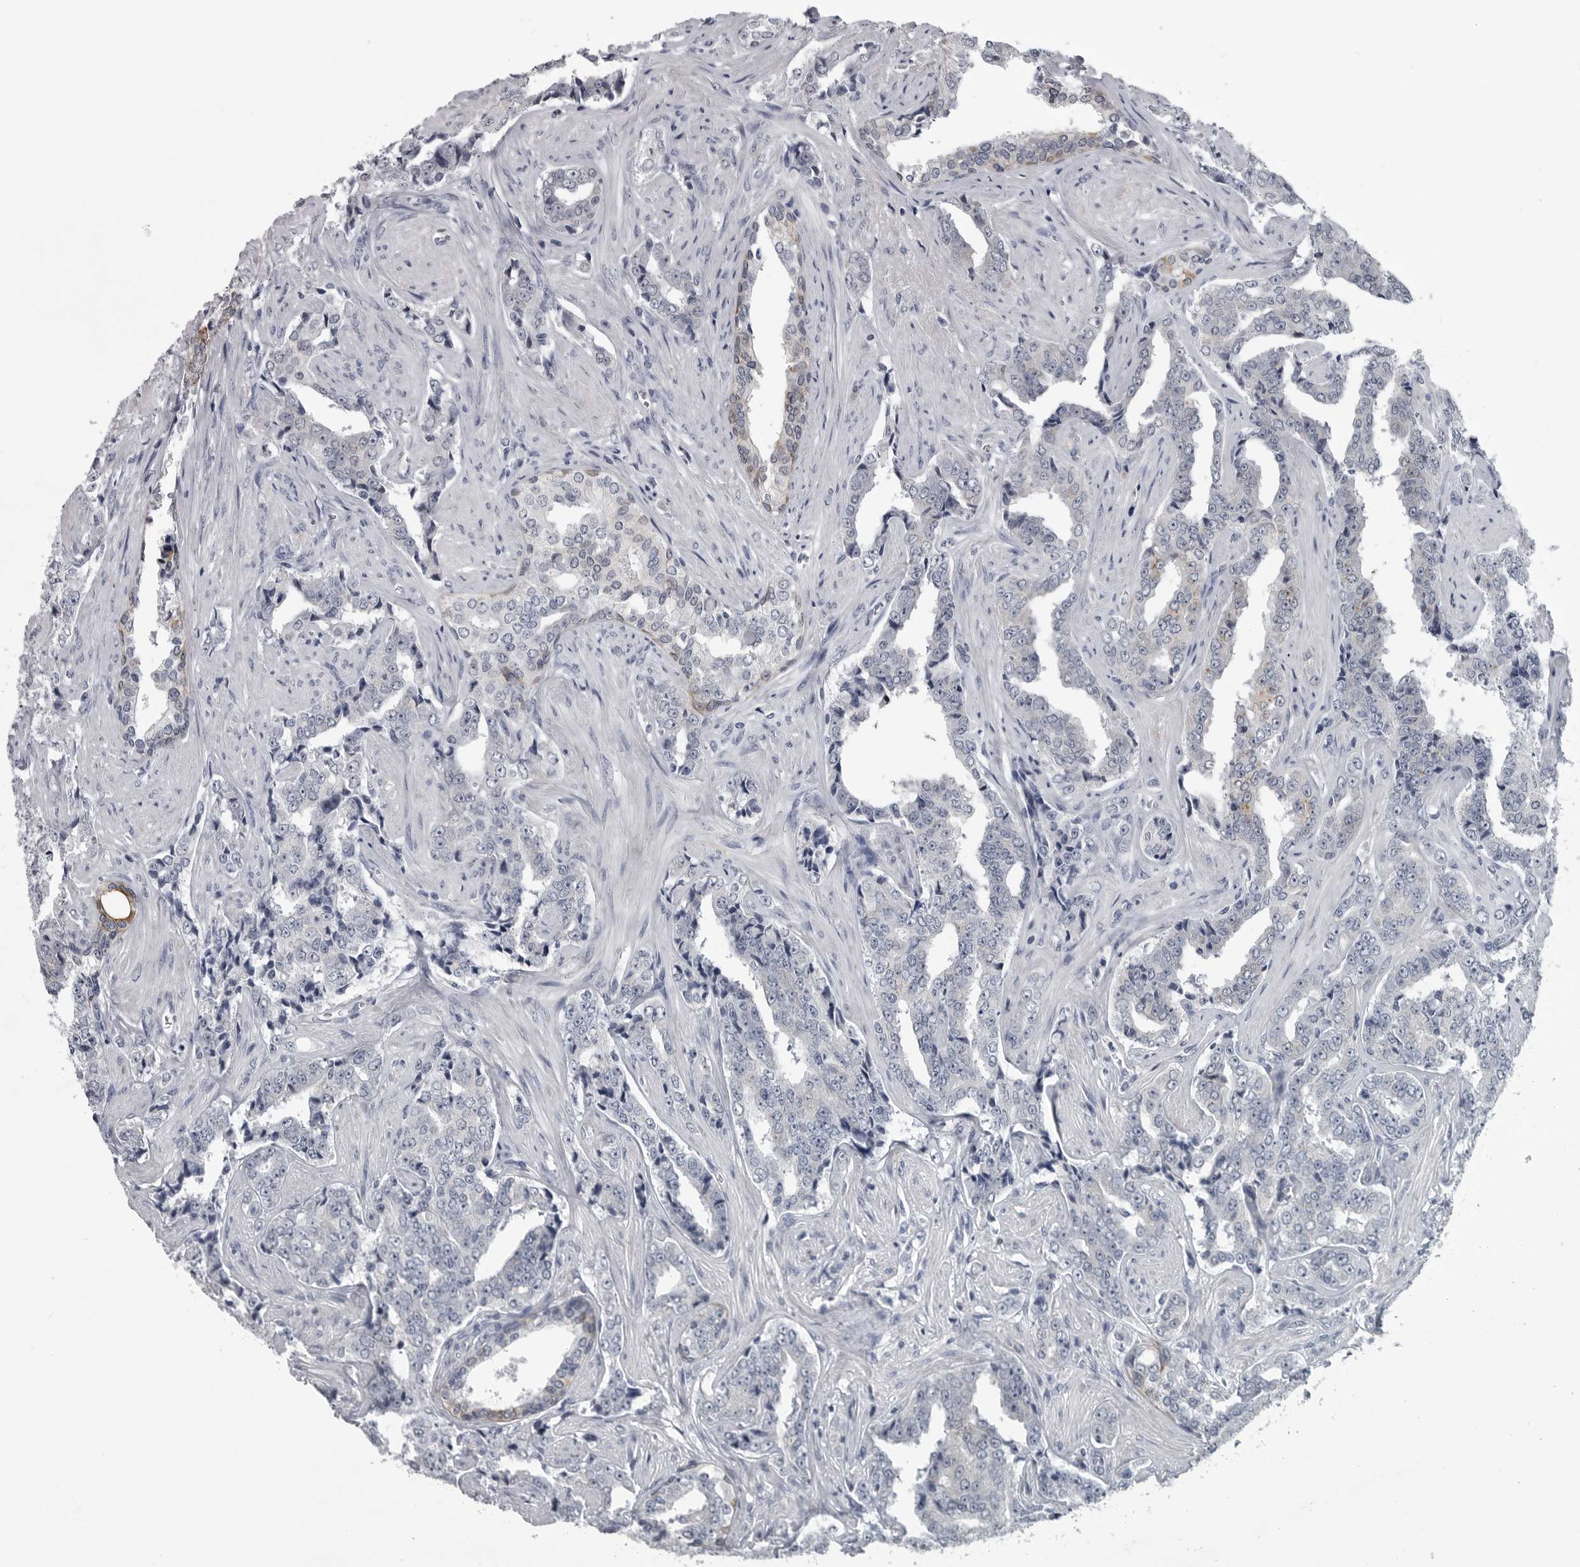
{"staining": {"intensity": "weak", "quantity": "<25%", "location": "cytoplasmic/membranous"}, "tissue": "prostate cancer", "cell_type": "Tumor cells", "image_type": "cancer", "snomed": [{"axis": "morphology", "description": "Adenocarcinoma, High grade"}, {"axis": "topography", "description": "Prostate"}], "caption": "This is an immunohistochemistry (IHC) image of human prostate adenocarcinoma (high-grade). There is no positivity in tumor cells.", "gene": "MYOC", "patient": {"sex": "male", "age": 71}}